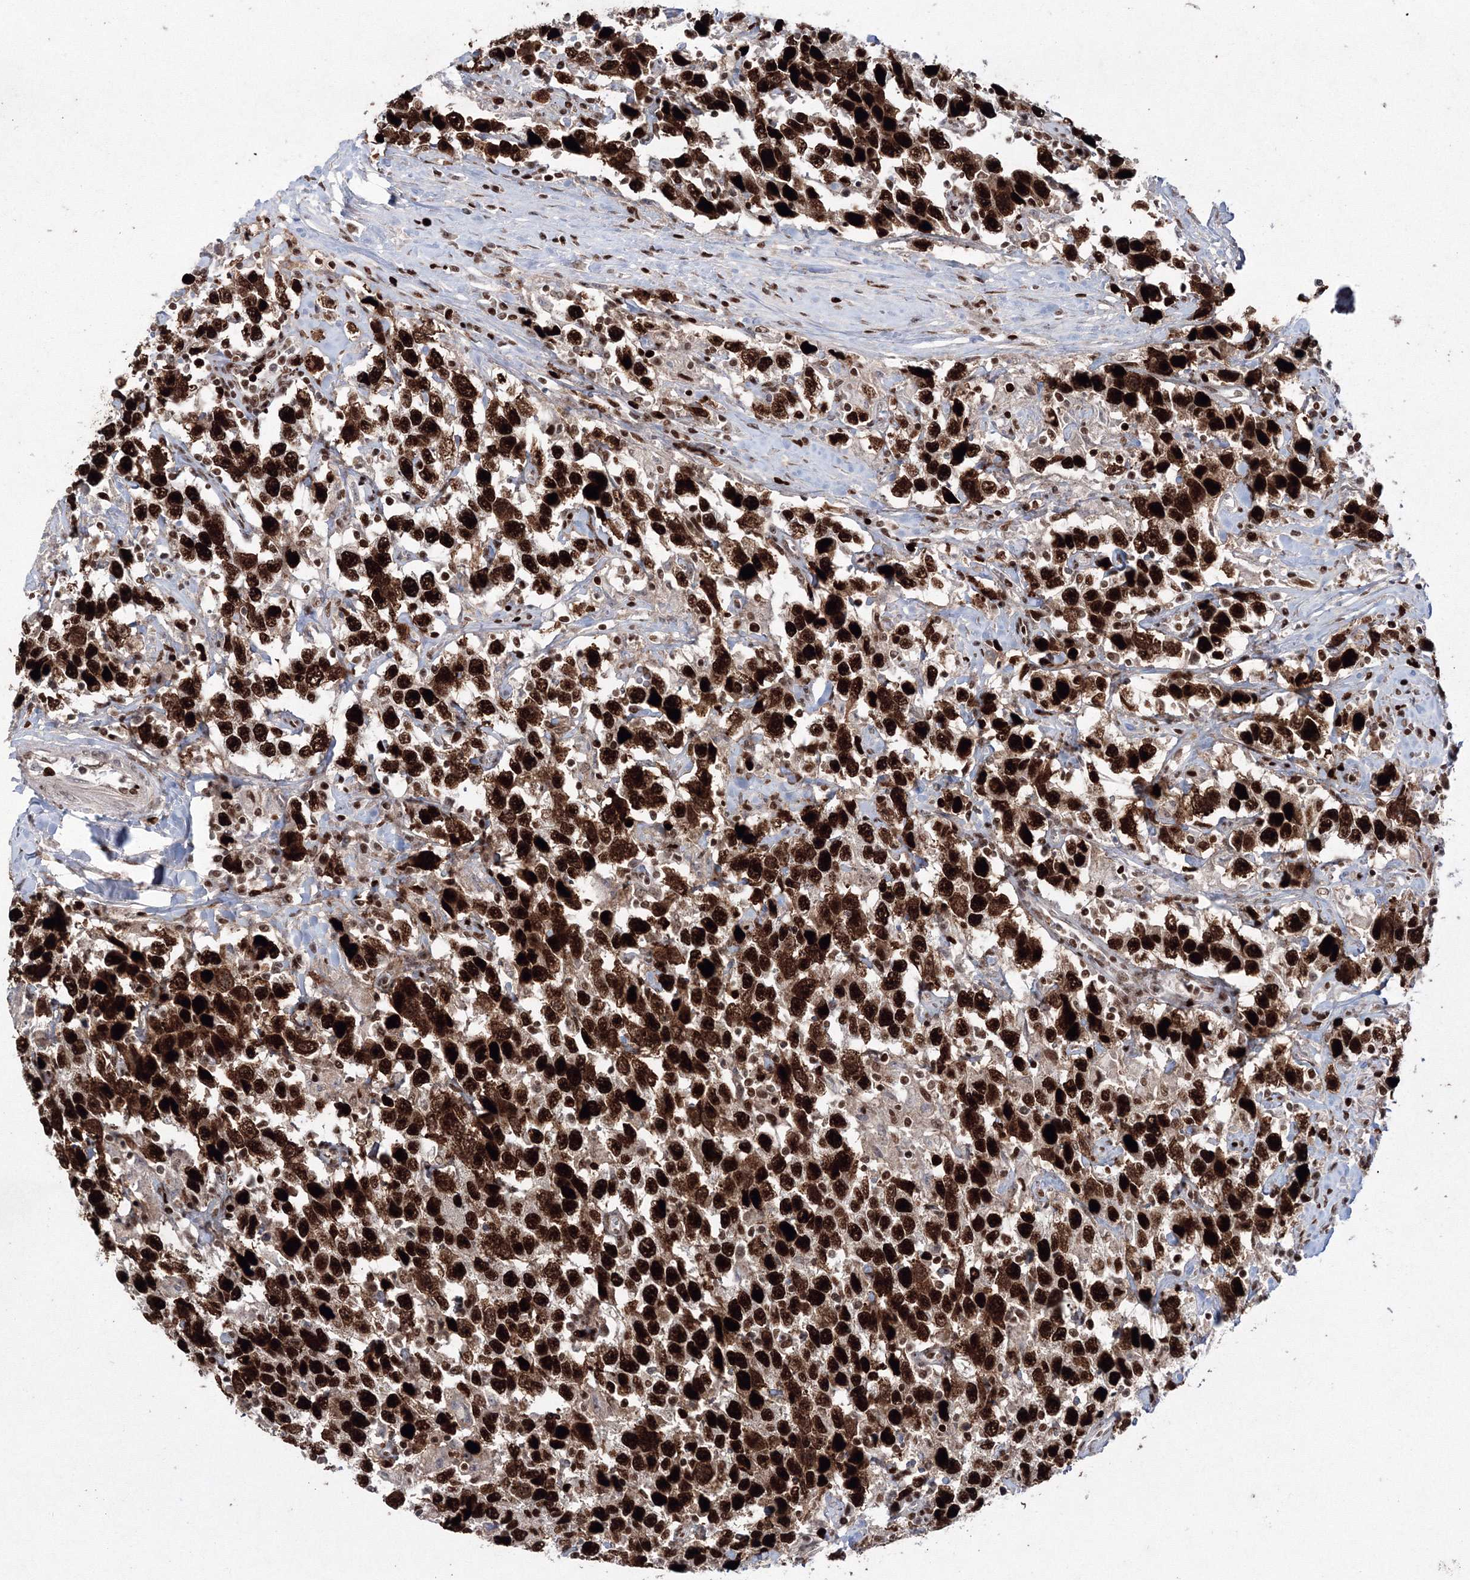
{"staining": {"intensity": "strong", "quantity": ">75%", "location": "nuclear"}, "tissue": "testis cancer", "cell_type": "Tumor cells", "image_type": "cancer", "snomed": [{"axis": "morphology", "description": "Seminoma, NOS"}, {"axis": "topography", "description": "Testis"}], "caption": "The immunohistochemical stain shows strong nuclear expression in tumor cells of testis seminoma tissue.", "gene": "LIG1", "patient": {"sex": "male", "age": 41}}